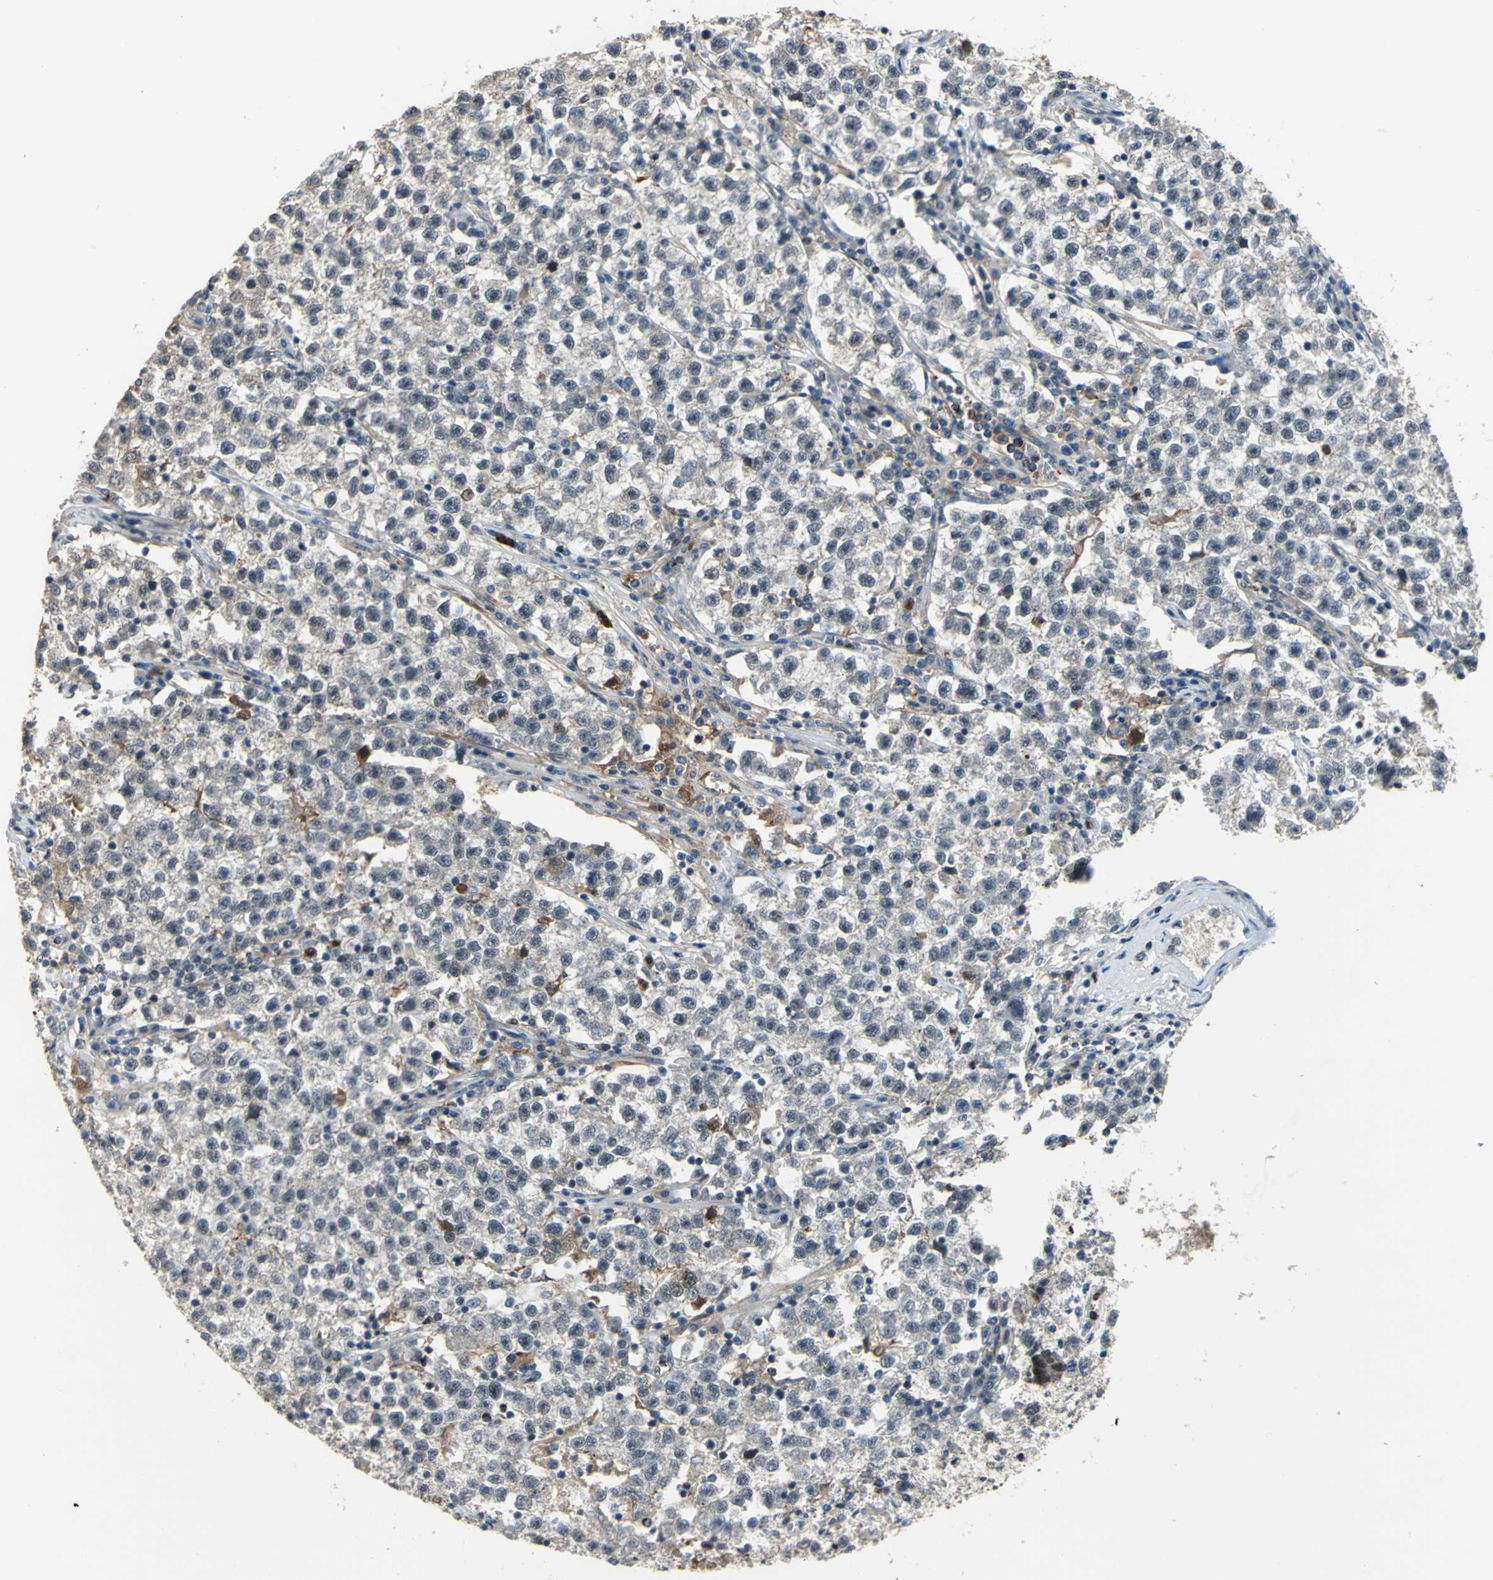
{"staining": {"intensity": "negative", "quantity": "none", "location": "none"}, "tissue": "testis cancer", "cell_type": "Tumor cells", "image_type": "cancer", "snomed": [{"axis": "morphology", "description": "Seminoma, NOS"}, {"axis": "topography", "description": "Testis"}], "caption": "A photomicrograph of human testis cancer (seminoma) is negative for staining in tumor cells.", "gene": "ELF2", "patient": {"sex": "male", "age": 22}}